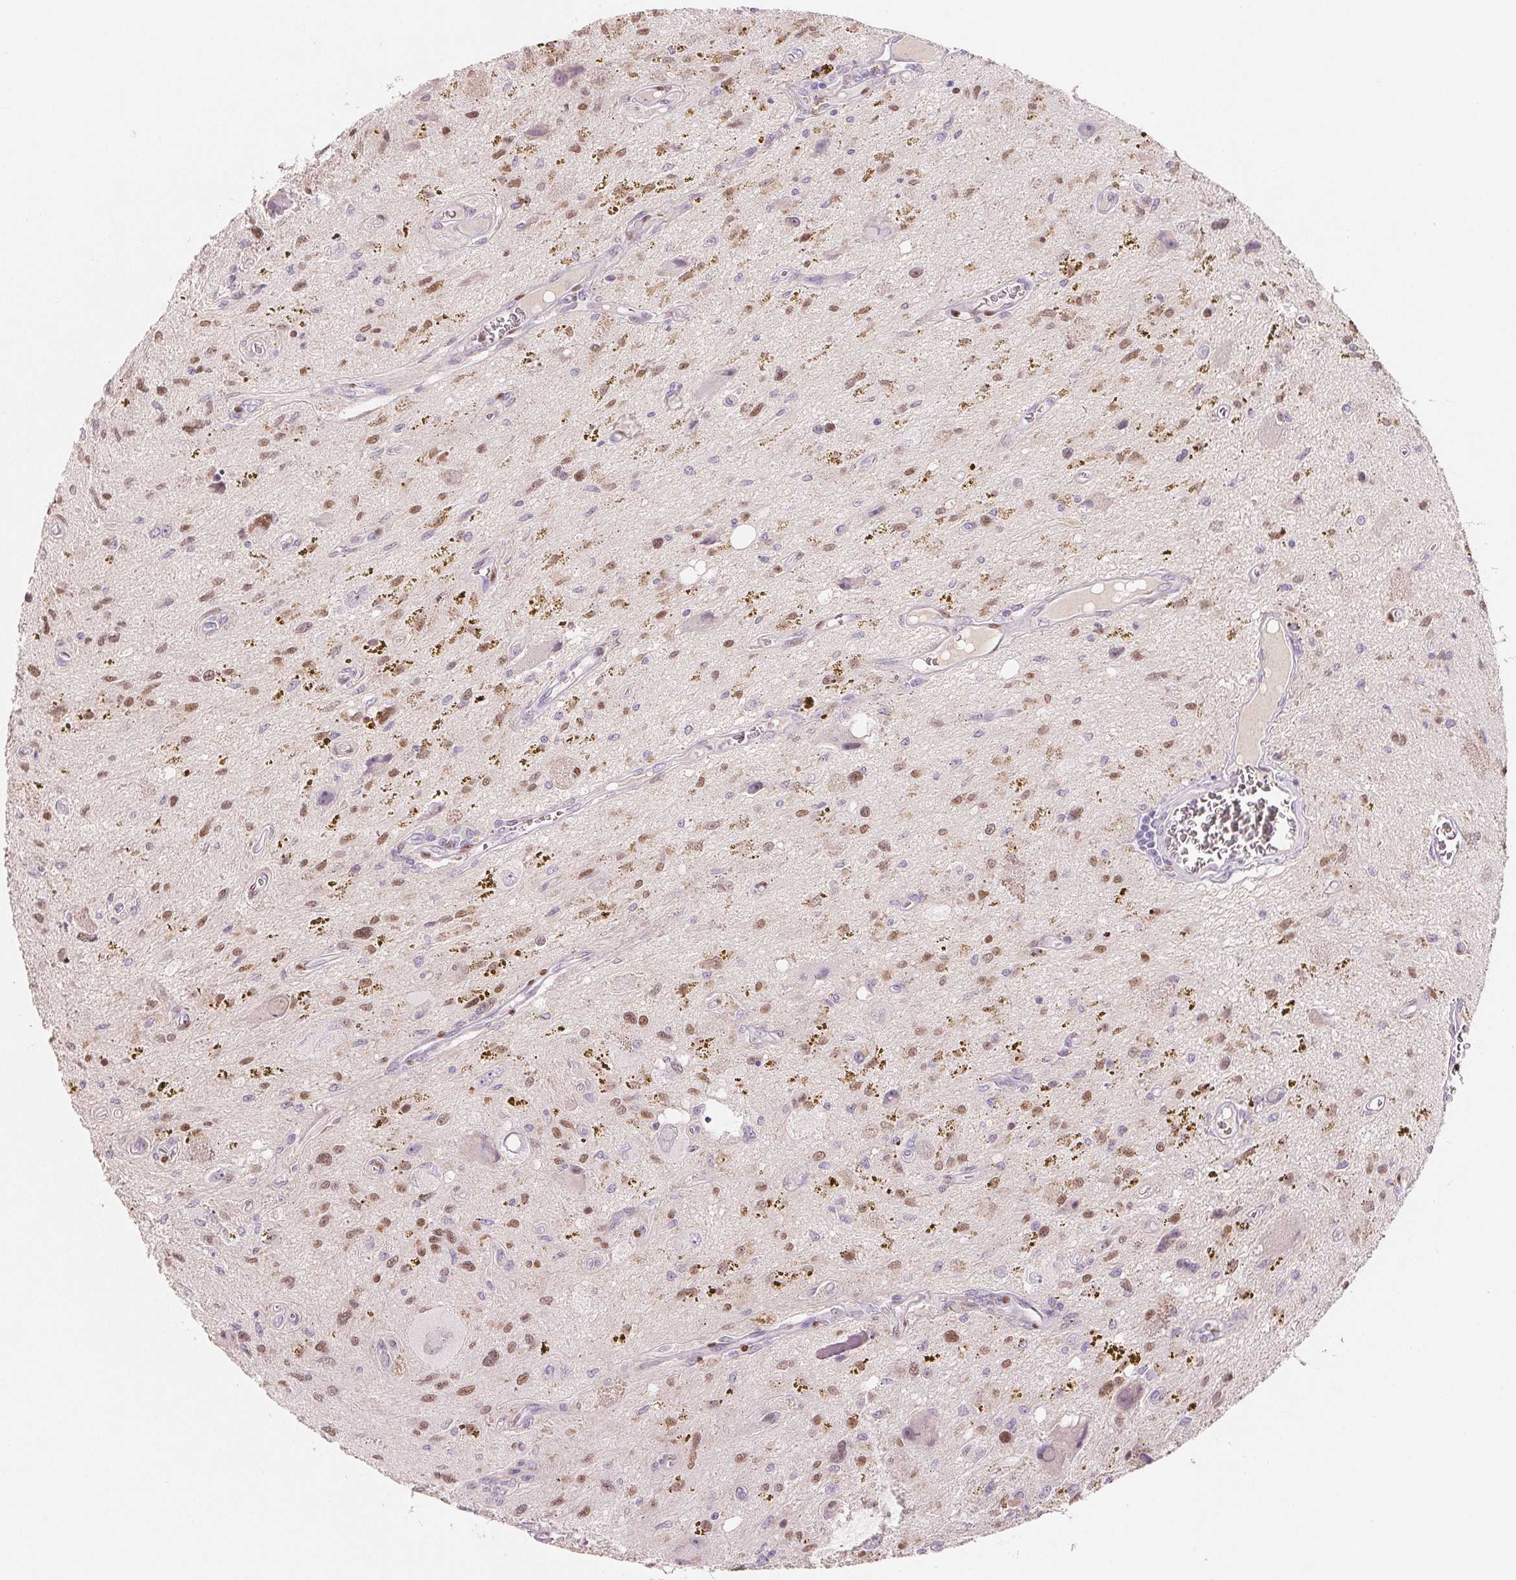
{"staining": {"intensity": "moderate", "quantity": "25%-75%", "location": "nuclear"}, "tissue": "glioma", "cell_type": "Tumor cells", "image_type": "cancer", "snomed": [{"axis": "morphology", "description": "Glioma, malignant, Low grade"}, {"axis": "topography", "description": "Cerebellum"}], "caption": "Immunohistochemistry (IHC) staining of glioma, which reveals medium levels of moderate nuclear staining in approximately 25%-75% of tumor cells indicating moderate nuclear protein staining. The staining was performed using DAB (brown) for protein detection and nuclei were counterstained in hematoxylin (blue).", "gene": "SMARCD3", "patient": {"sex": "female", "age": 14}}